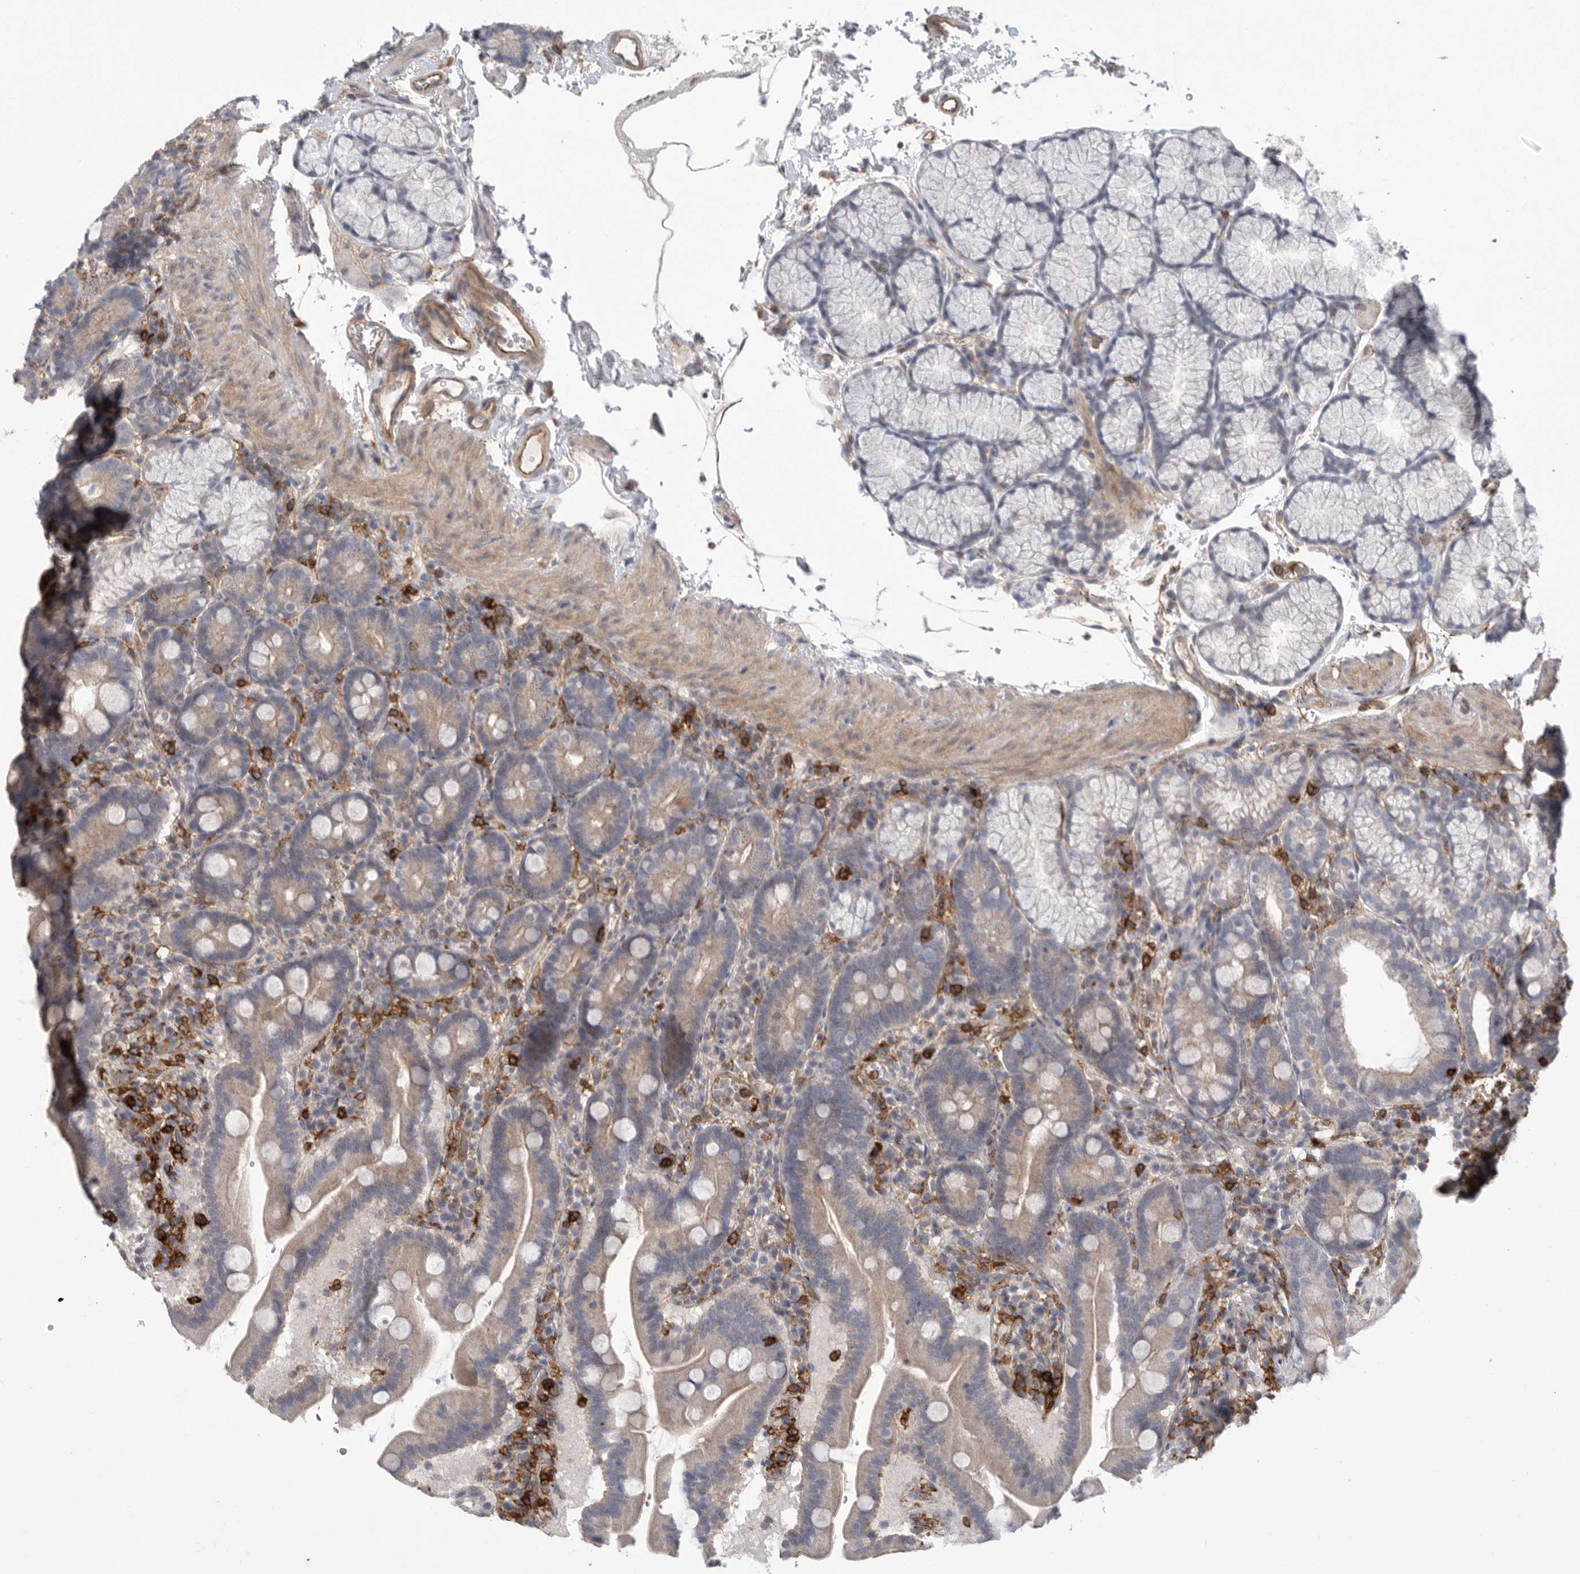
{"staining": {"intensity": "weak", "quantity": "25%-75%", "location": "cytoplasmic/membranous"}, "tissue": "duodenum", "cell_type": "Glandular cells", "image_type": "normal", "snomed": [{"axis": "morphology", "description": "Normal tissue, NOS"}, {"axis": "topography", "description": "Duodenum"}], "caption": "Immunohistochemical staining of benign human duodenum shows 25%-75% levels of weak cytoplasmic/membranous protein staining in approximately 25%-75% of glandular cells. The staining is performed using DAB (3,3'-diaminobenzidine) brown chromogen to label protein expression. The nuclei are counter-stained blue using hematoxylin.", "gene": "SIGLEC10", "patient": {"sex": "male", "age": 54}}